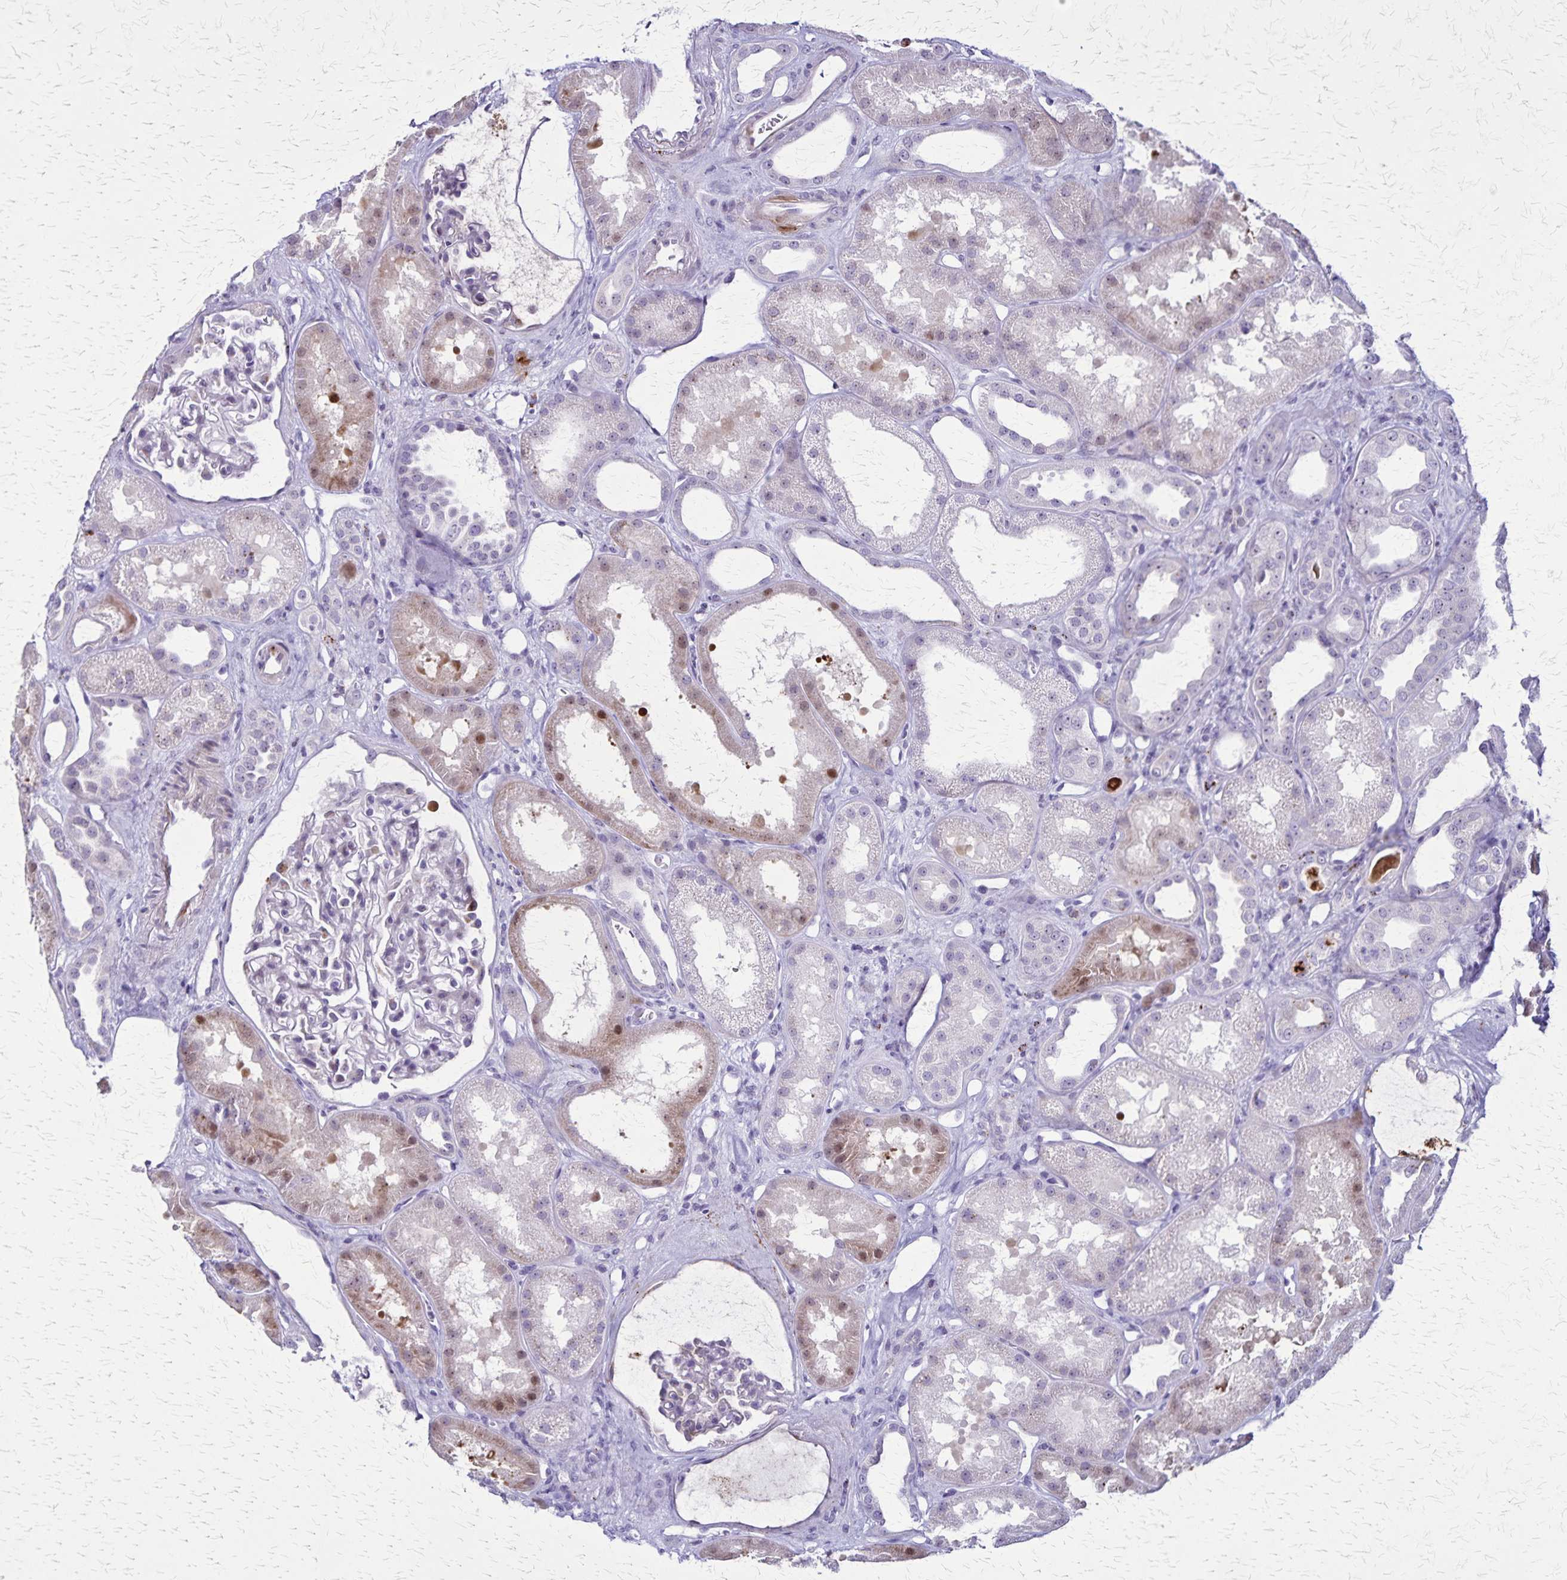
{"staining": {"intensity": "negative", "quantity": "none", "location": "none"}, "tissue": "kidney", "cell_type": "Cells in glomeruli", "image_type": "normal", "snomed": [{"axis": "morphology", "description": "Normal tissue, NOS"}, {"axis": "topography", "description": "Kidney"}], "caption": "This is an immunohistochemistry histopathology image of benign human kidney. There is no staining in cells in glomeruli.", "gene": "OR51B5", "patient": {"sex": "male", "age": 61}}